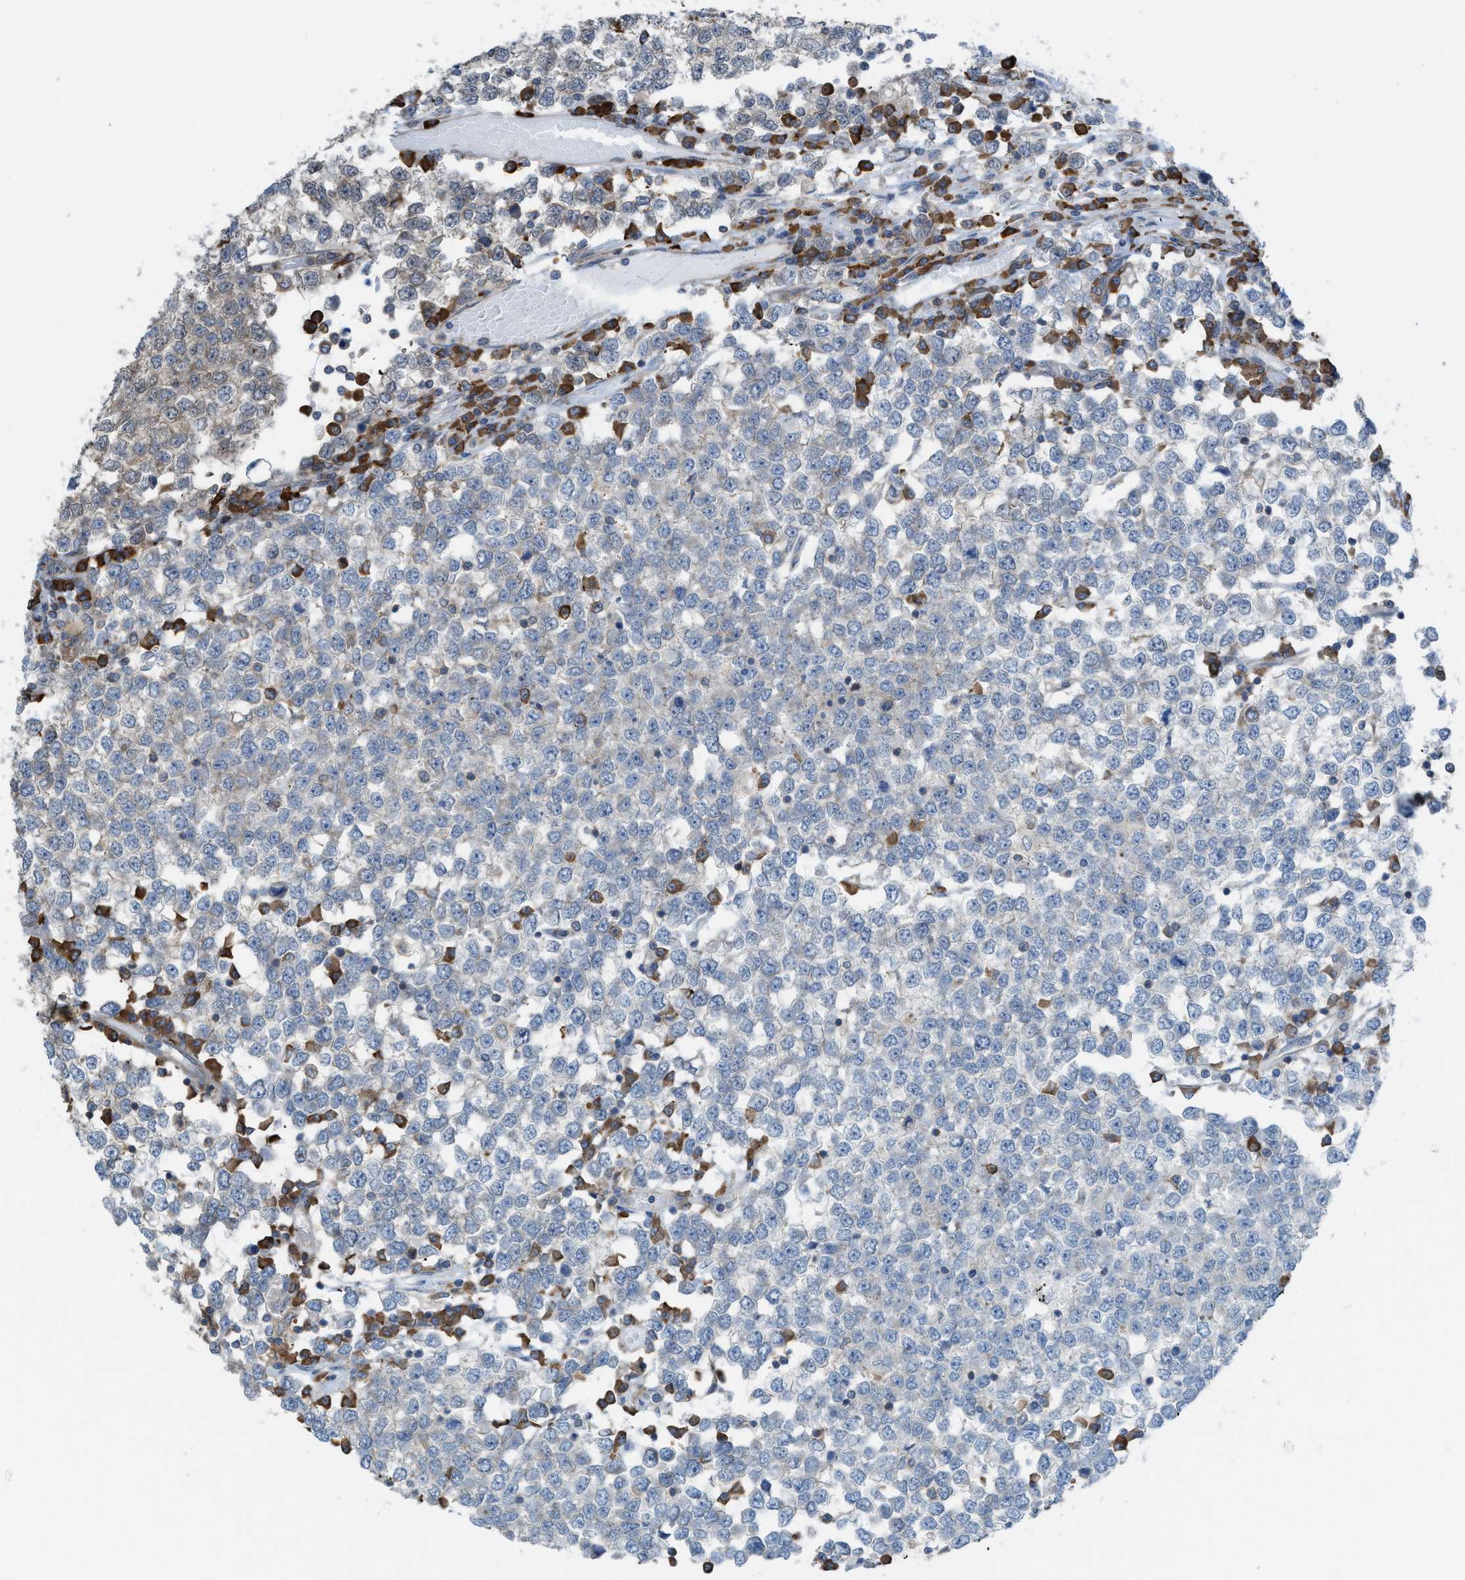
{"staining": {"intensity": "weak", "quantity": "<25%", "location": "cytoplasmic/membranous"}, "tissue": "testis cancer", "cell_type": "Tumor cells", "image_type": "cancer", "snomed": [{"axis": "morphology", "description": "Seminoma, NOS"}, {"axis": "topography", "description": "Testis"}], "caption": "A high-resolution histopathology image shows immunohistochemistry staining of testis cancer (seminoma), which exhibits no significant positivity in tumor cells.", "gene": "PLAA", "patient": {"sex": "male", "age": 65}}